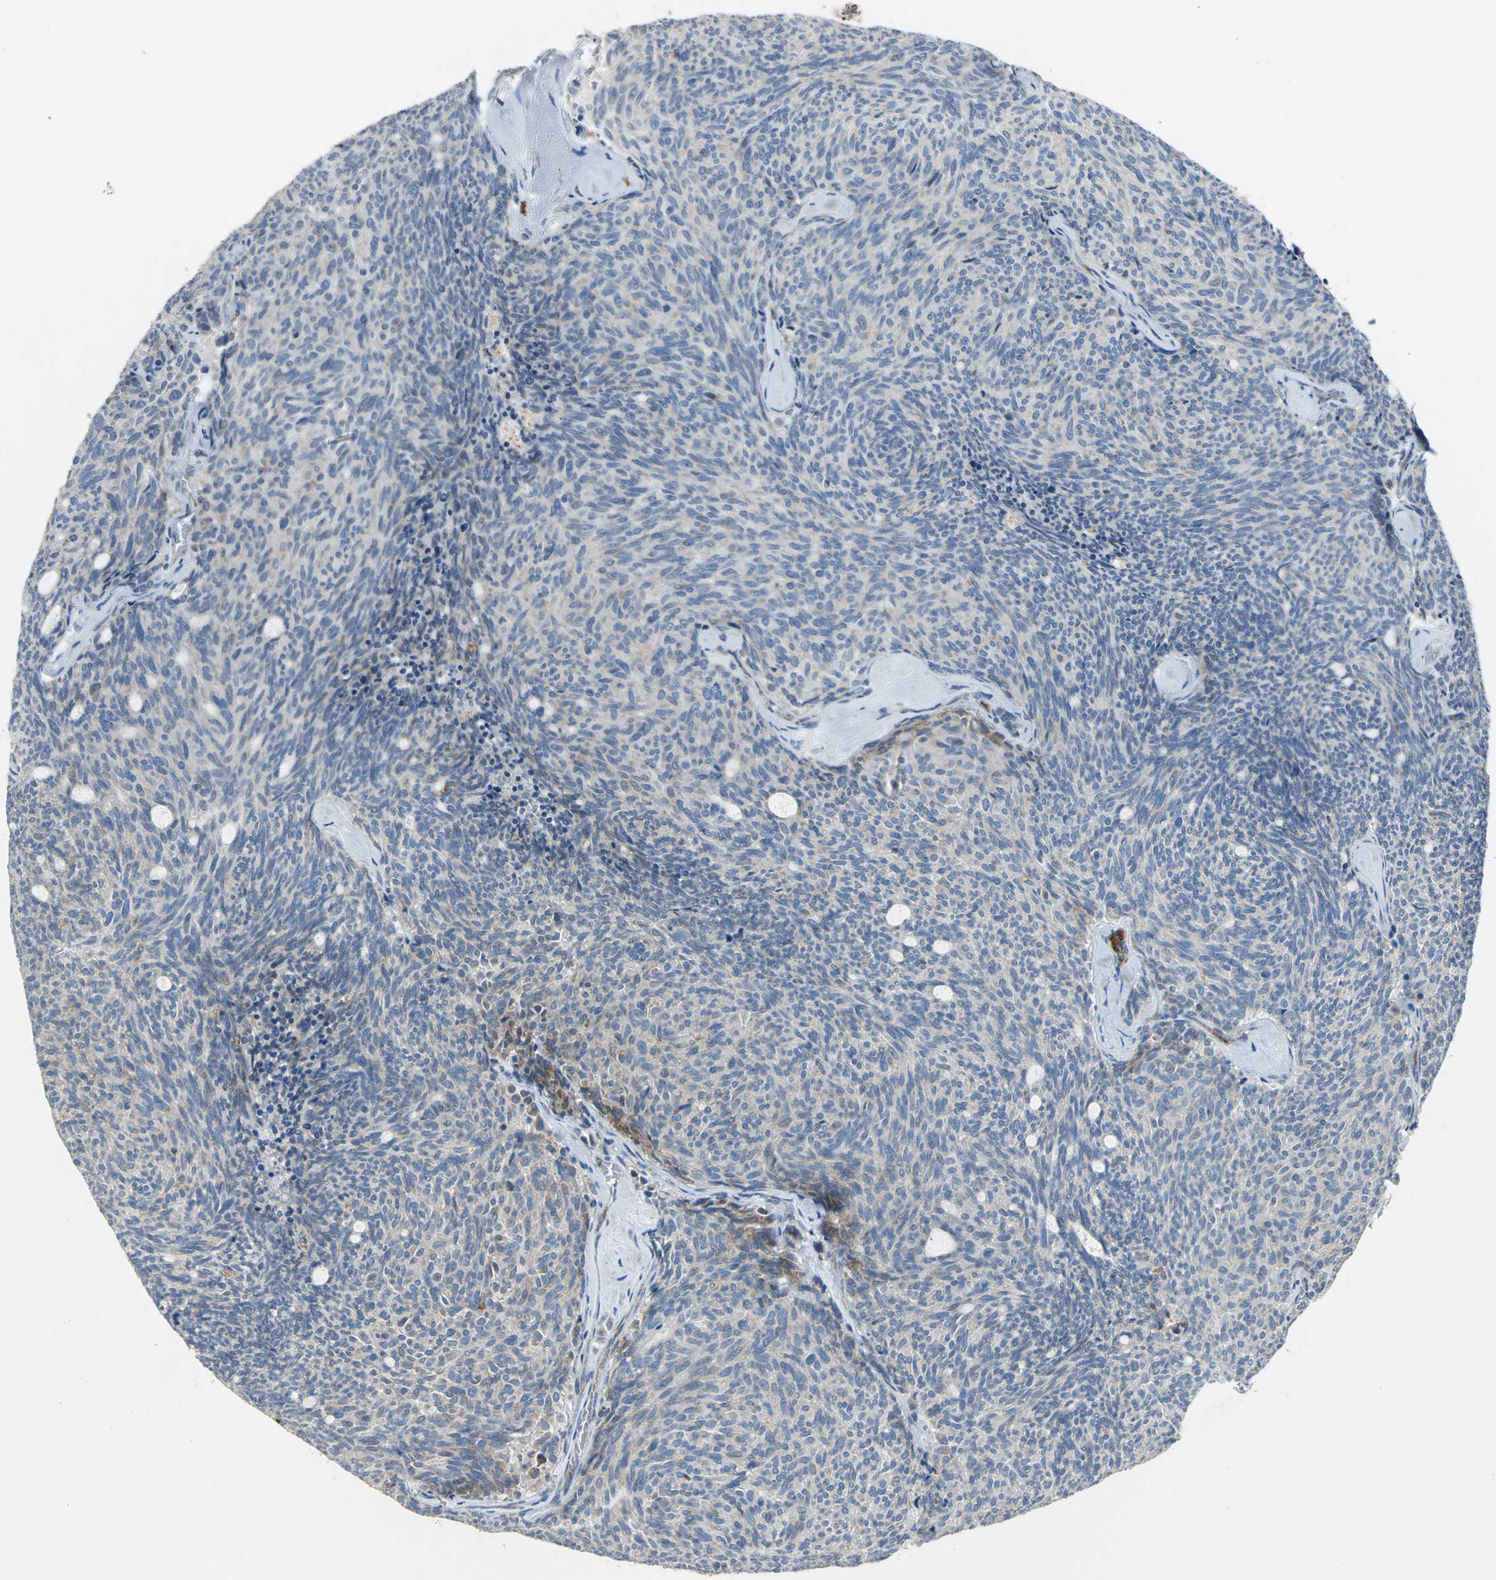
{"staining": {"intensity": "weak", "quantity": "25%-75%", "location": "cytoplasmic/membranous"}, "tissue": "carcinoid", "cell_type": "Tumor cells", "image_type": "cancer", "snomed": [{"axis": "morphology", "description": "Carcinoid, malignant, NOS"}, {"axis": "topography", "description": "Pancreas"}], "caption": "About 25%-75% of tumor cells in malignant carcinoid exhibit weak cytoplasmic/membranous protein positivity as visualized by brown immunohistochemical staining.", "gene": "SPPL2B", "patient": {"sex": "female", "age": 54}}